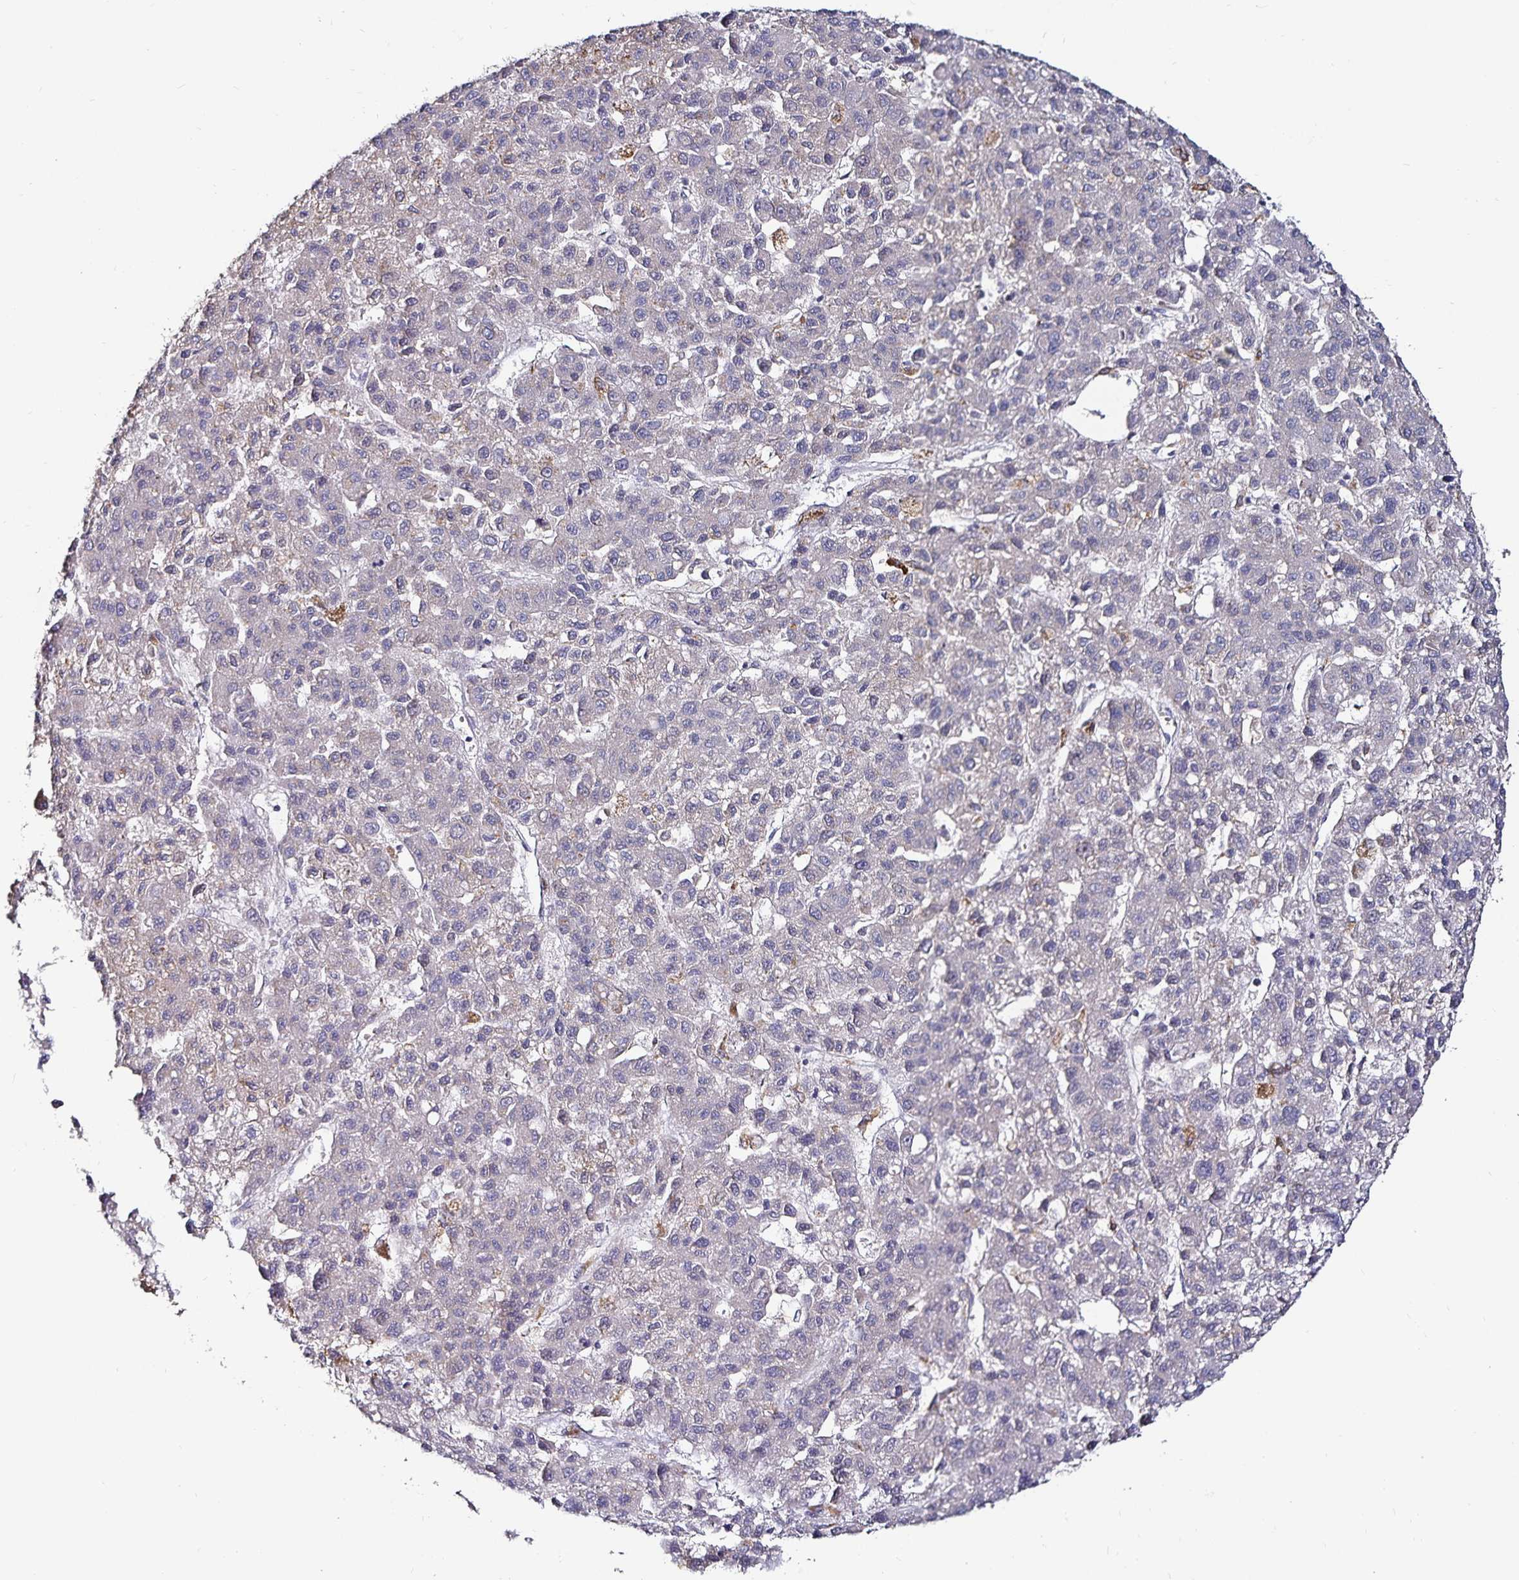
{"staining": {"intensity": "negative", "quantity": "none", "location": "none"}, "tissue": "liver cancer", "cell_type": "Tumor cells", "image_type": "cancer", "snomed": [{"axis": "morphology", "description": "Carcinoma, Hepatocellular, NOS"}, {"axis": "topography", "description": "Liver"}], "caption": "Immunohistochemical staining of human liver cancer (hepatocellular carcinoma) displays no significant expression in tumor cells.", "gene": "ACSL5", "patient": {"sex": "male", "age": 70}}